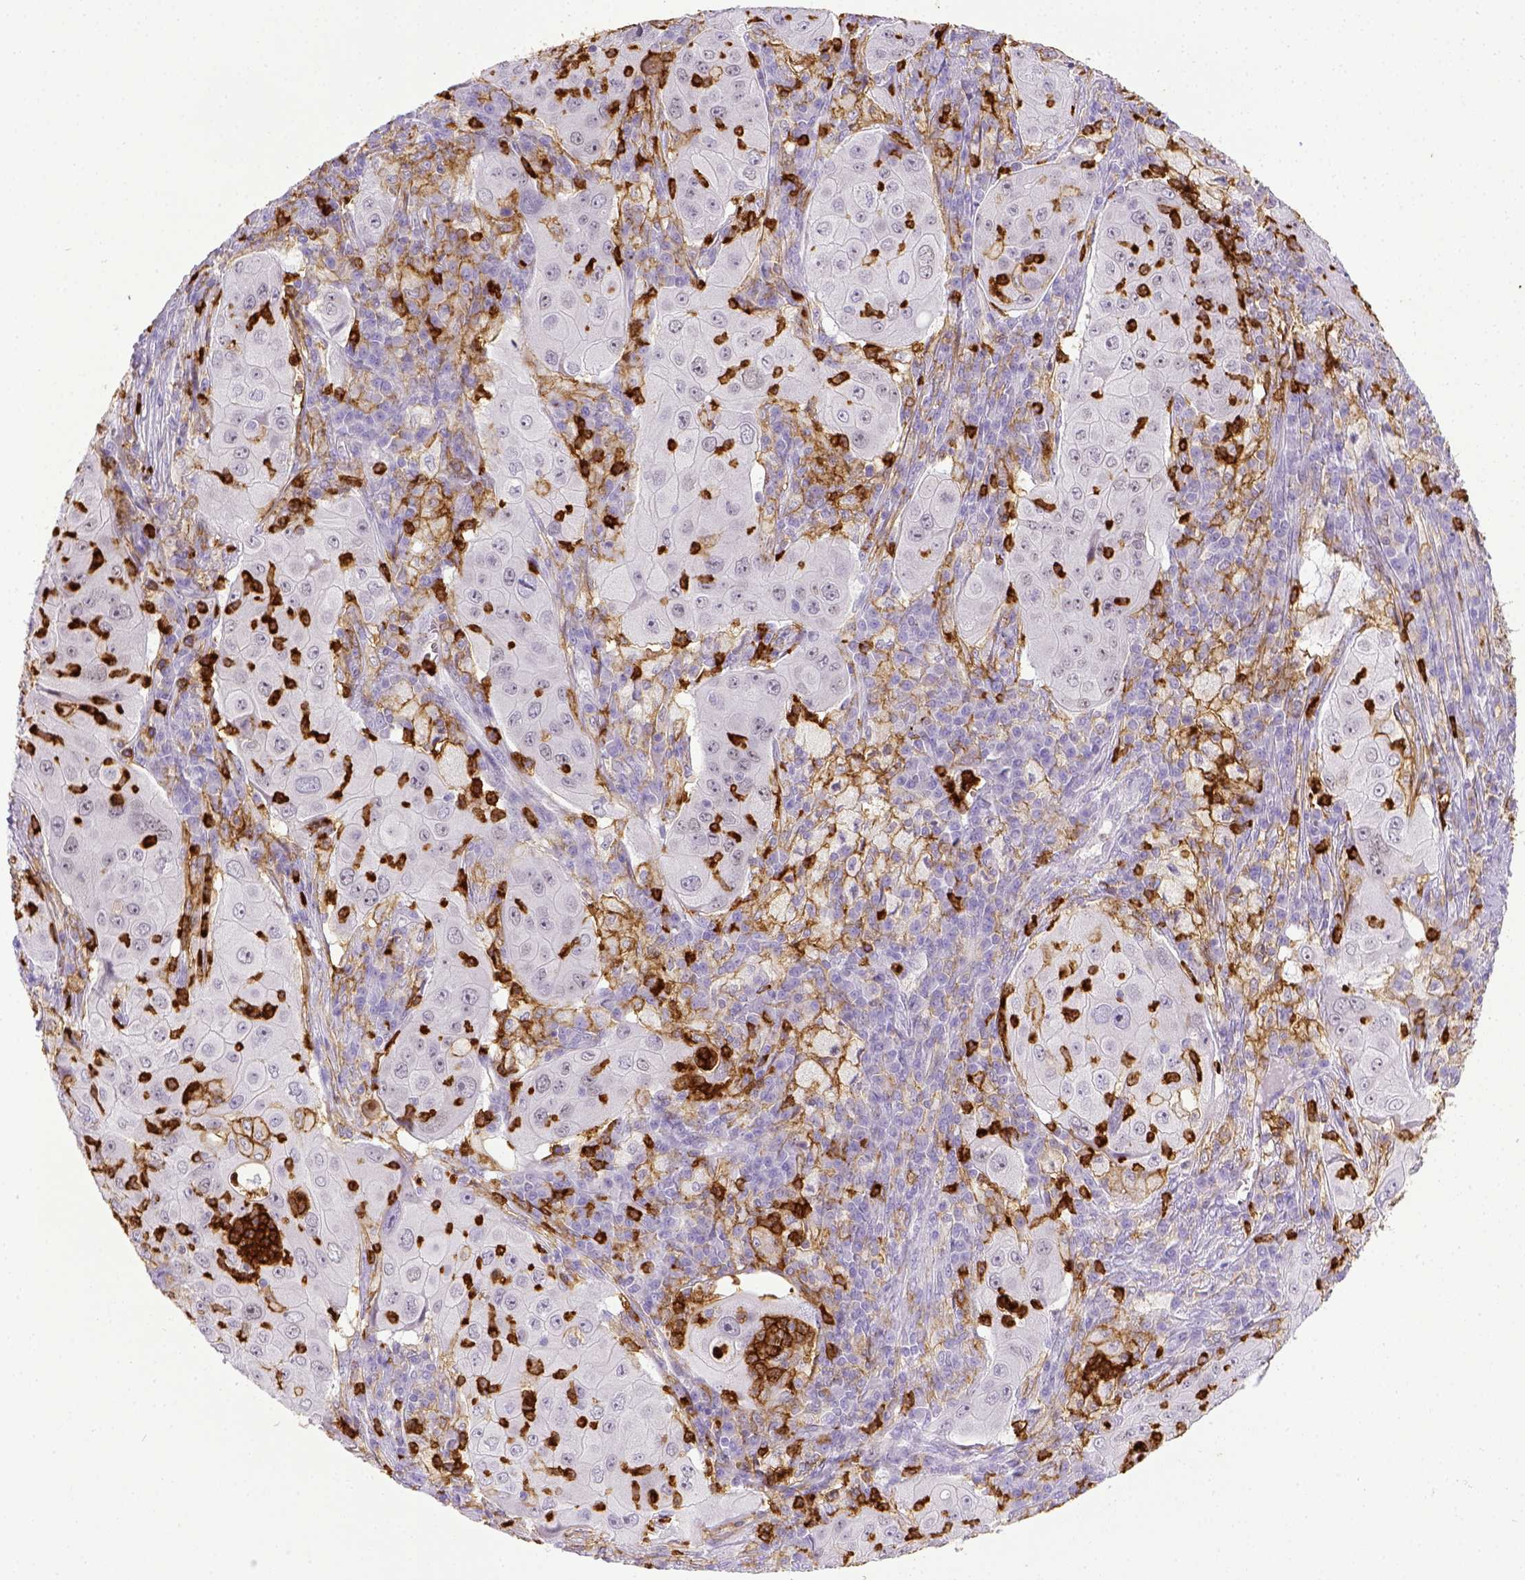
{"staining": {"intensity": "negative", "quantity": "none", "location": "none"}, "tissue": "lung cancer", "cell_type": "Tumor cells", "image_type": "cancer", "snomed": [{"axis": "morphology", "description": "Squamous cell carcinoma, NOS"}, {"axis": "topography", "description": "Lung"}], "caption": "Lung cancer (squamous cell carcinoma) was stained to show a protein in brown. There is no significant staining in tumor cells.", "gene": "ITGAM", "patient": {"sex": "female", "age": 59}}